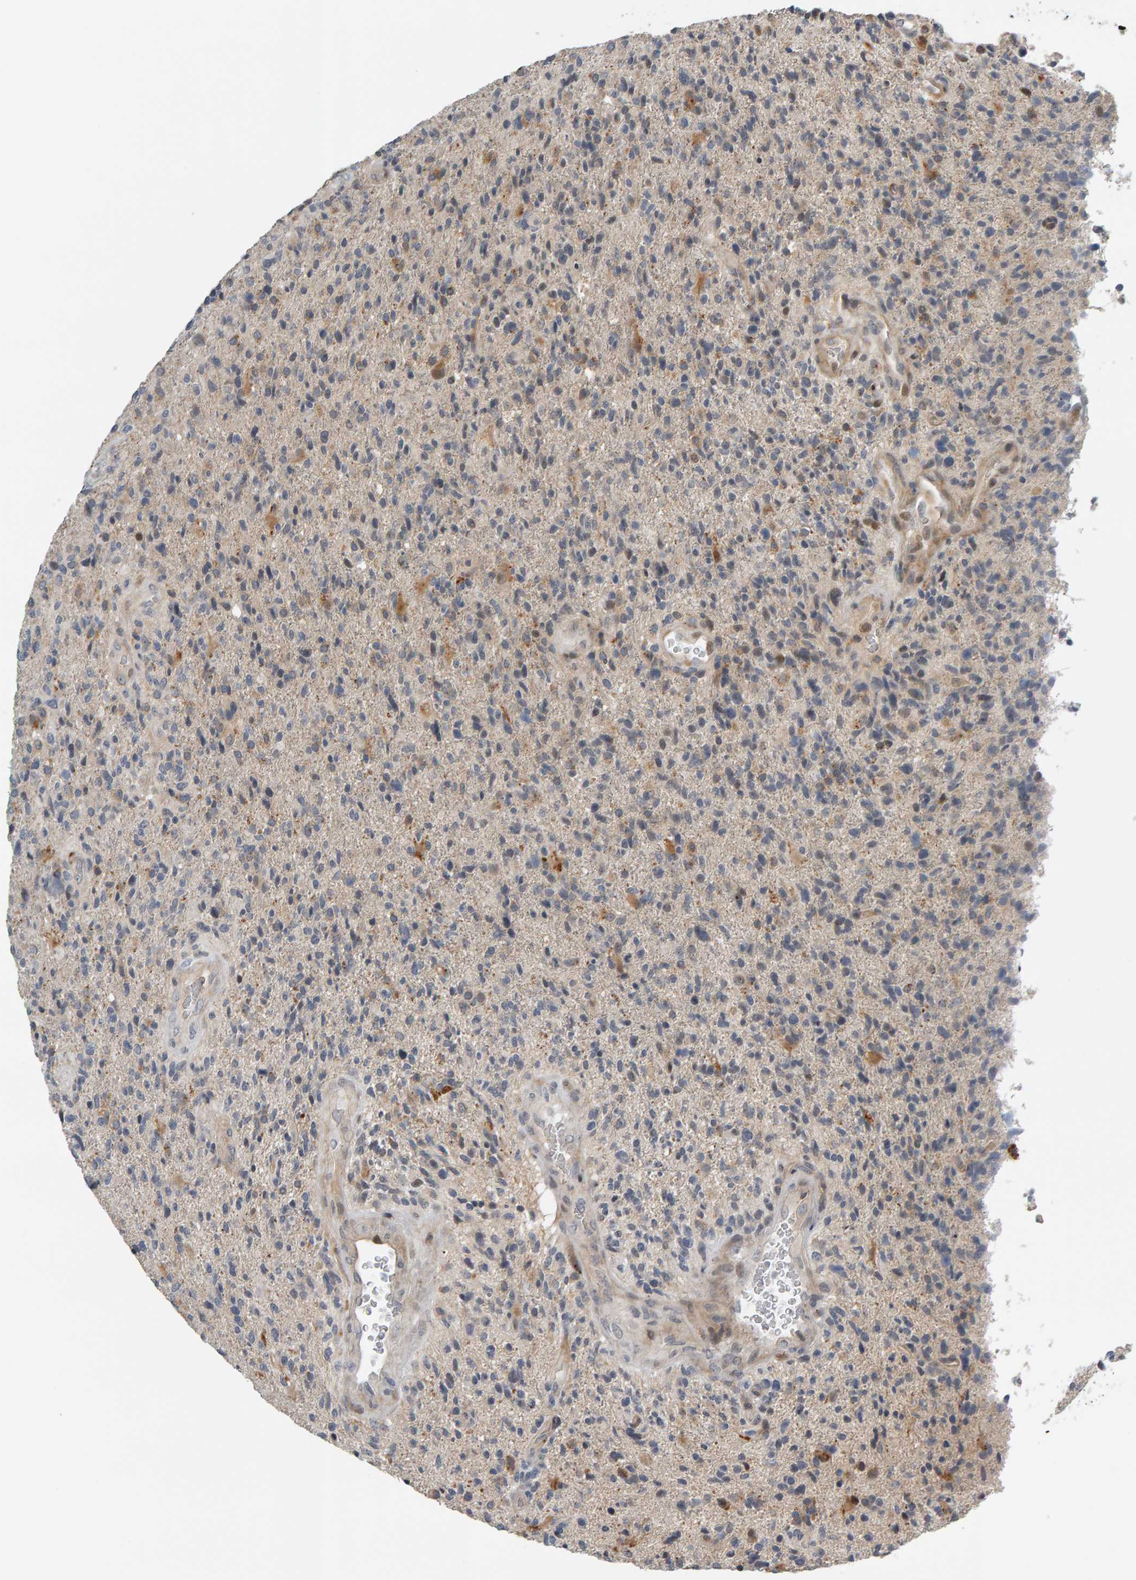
{"staining": {"intensity": "moderate", "quantity": "<25%", "location": "cytoplasmic/membranous"}, "tissue": "glioma", "cell_type": "Tumor cells", "image_type": "cancer", "snomed": [{"axis": "morphology", "description": "Glioma, malignant, High grade"}, {"axis": "topography", "description": "Brain"}], "caption": "A brown stain highlights moderate cytoplasmic/membranous staining of a protein in malignant high-grade glioma tumor cells. (Brightfield microscopy of DAB IHC at high magnification).", "gene": "ZNF160", "patient": {"sex": "male", "age": 72}}